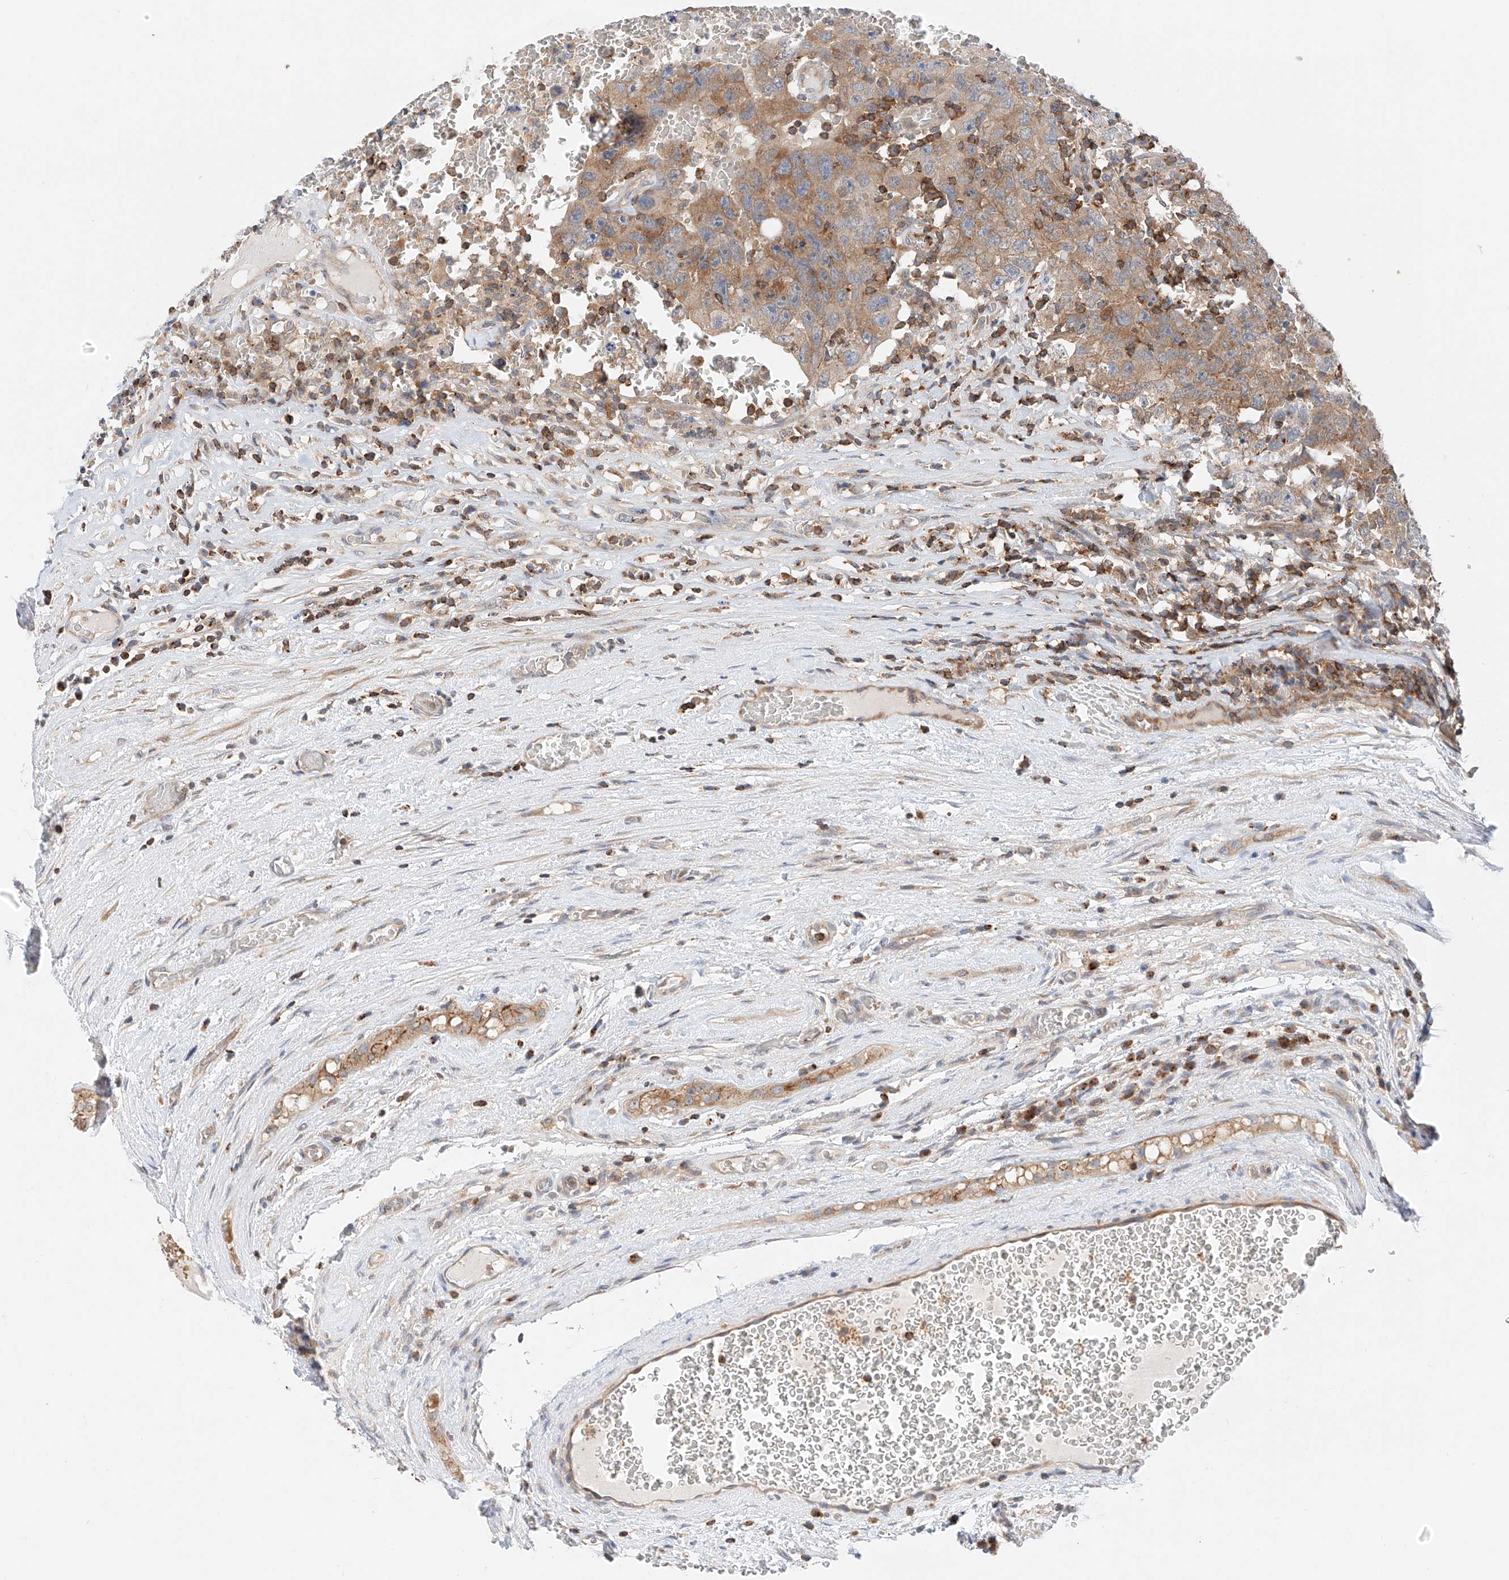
{"staining": {"intensity": "weak", "quantity": ">75%", "location": "cytoplasmic/membranous"}, "tissue": "testis cancer", "cell_type": "Tumor cells", "image_type": "cancer", "snomed": [{"axis": "morphology", "description": "Carcinoma, Embryonal, NOS"}, {"axis": "topography", "description": "Testis"}], "caption": "An image showing weak cytoplasmic/membranous staining in approximately >75% of tumor cells in testis embryonal carcinoma, as visualized by brown immunohistochemical staining.", "gene": "MFN2", "patient": {"sex": "male", "age": 26}}